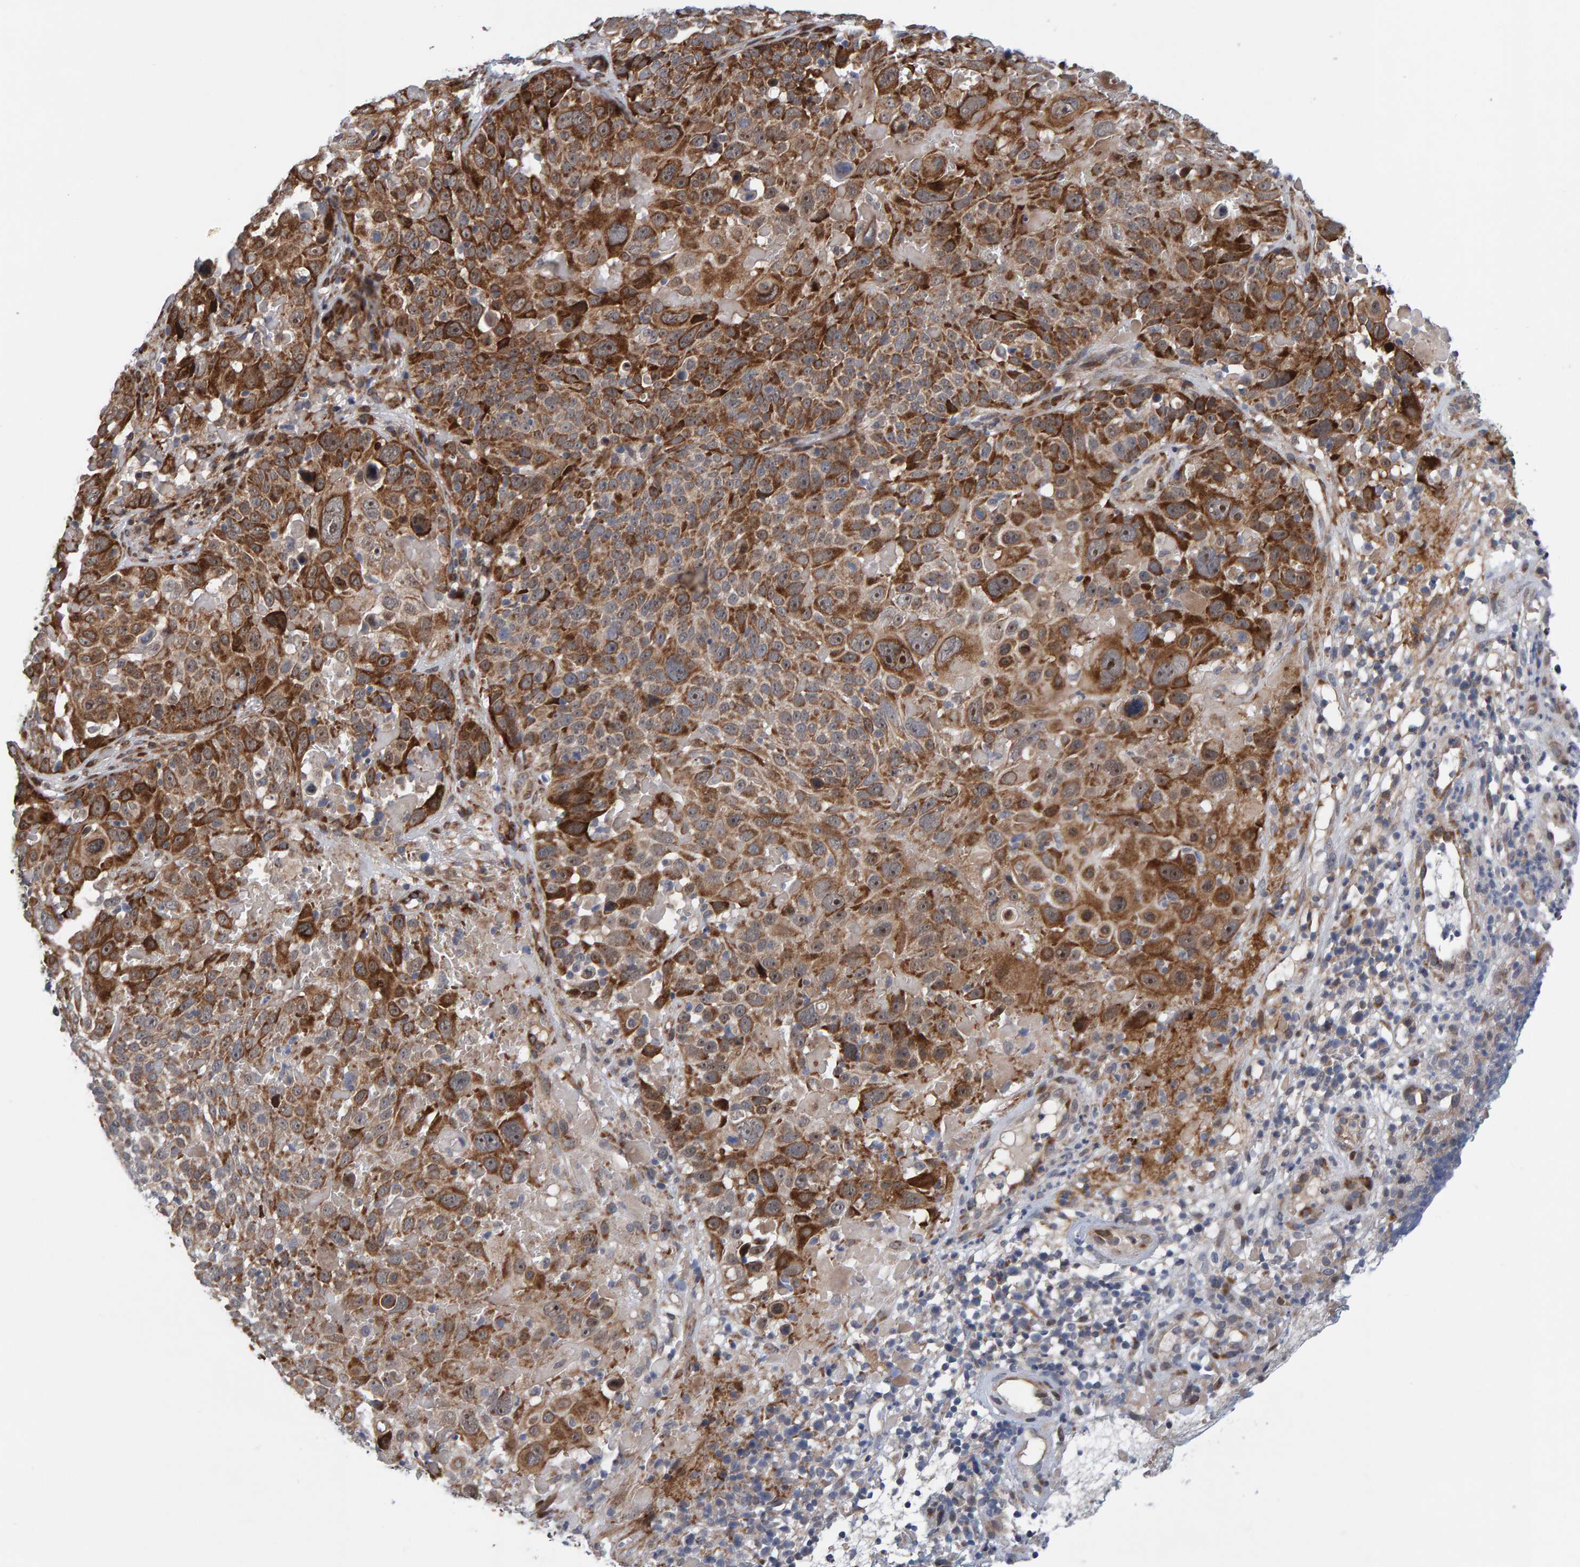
{"staining": {"intensity": "moderate", "quantity": ">75%", "location": "cytoplasmic/membranous,nuclear"}, "tissue": "cervical cancer", "cell_type": "Tumor cells", "image_type": "cancer", "snomed": [{"axis": "morphology", "description": "Squamous cell carcinoma, NOS"}, {"axis": "topography", "description": "Cervix"}], "caption": "IHC photomicrograph of cervical cancer (squamous cell carcinoma) stained for a protein (brown), which demonstrates medium levels of moderate cytoplasmic/membranous and nuclear expression in approximately >75% of tumor cells.", "gene": "MFSD6L", "patient": {"sex": "female", "age": 74}}